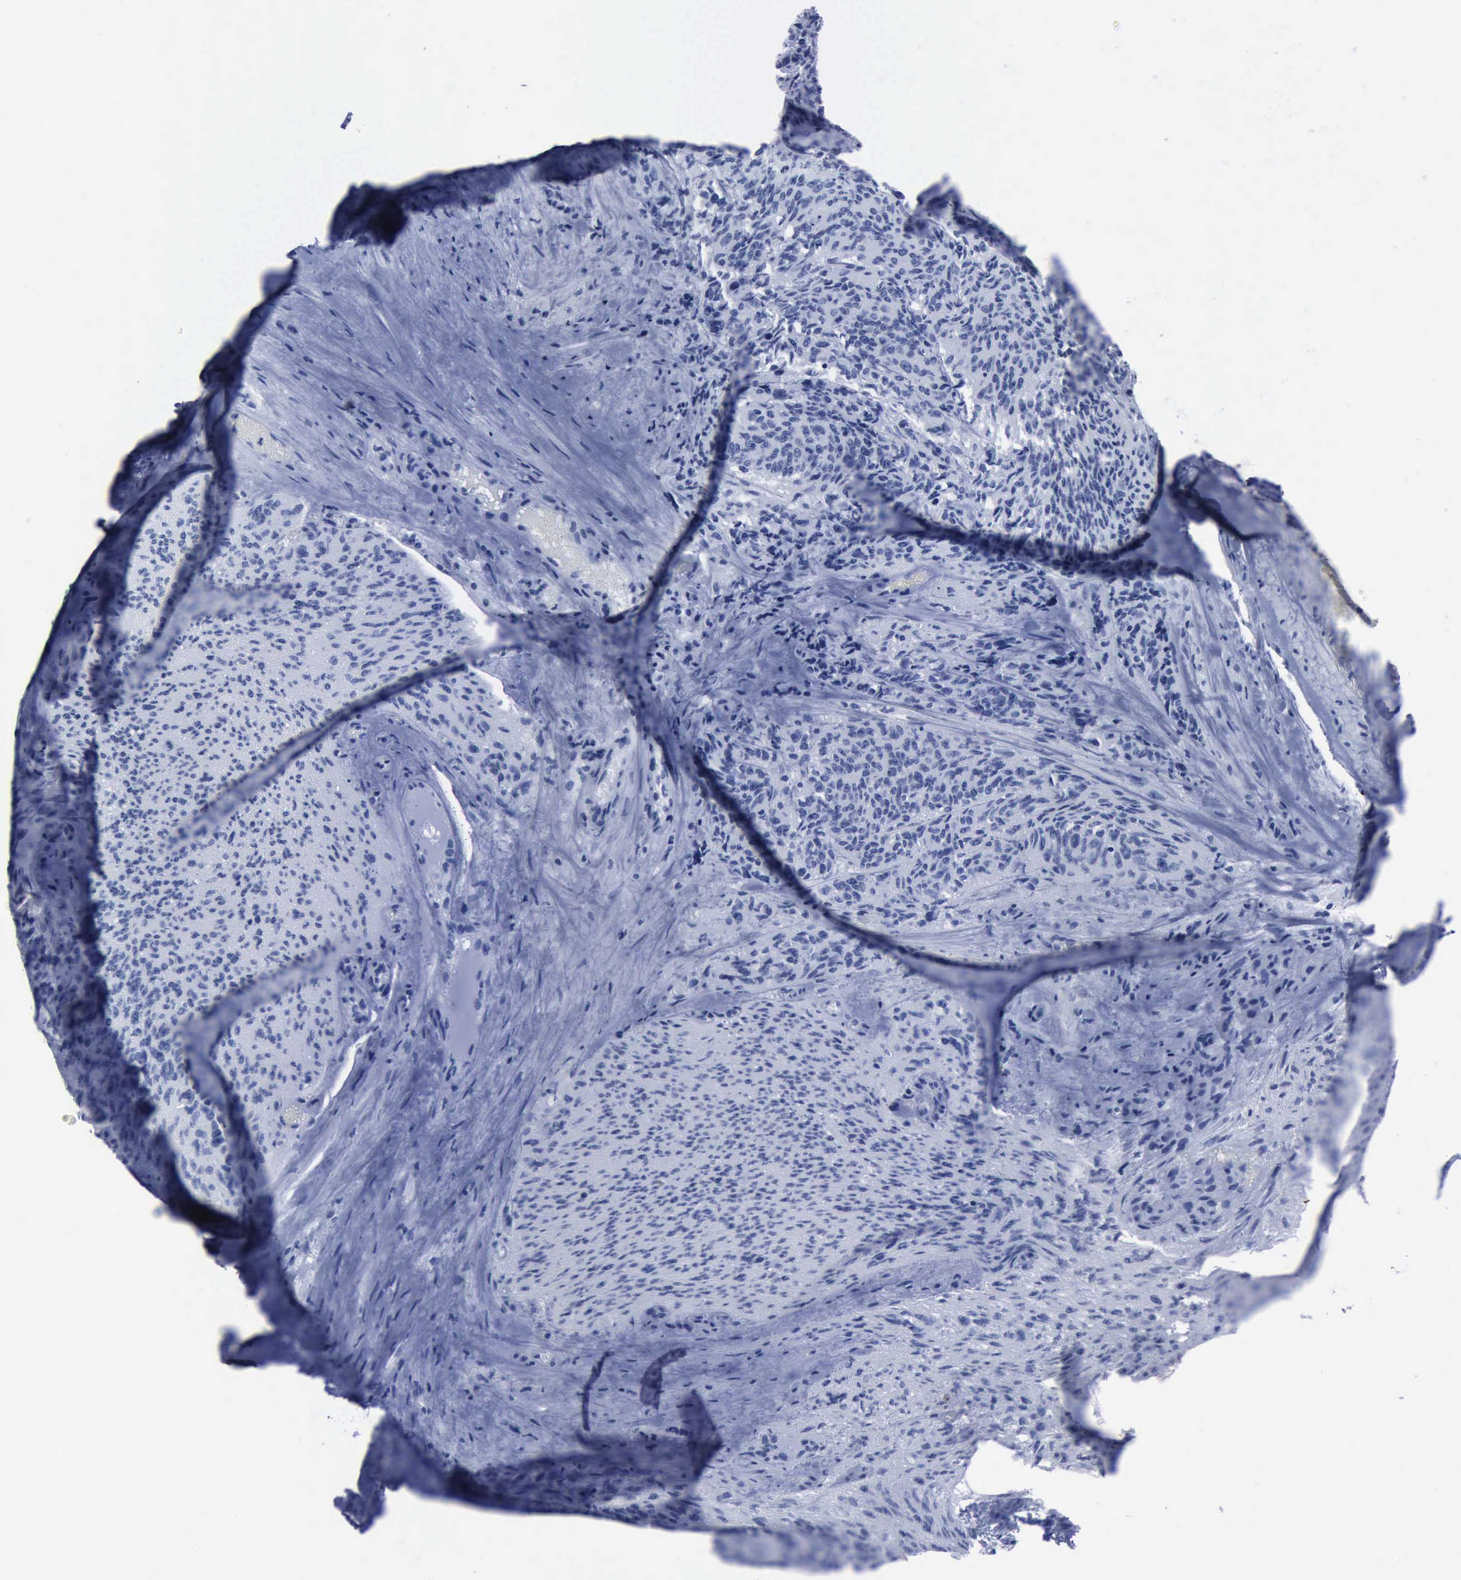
{"staining": {"intensity": "negative", "quantity": "none", "location": "none"}, "tissue": "glioma", "cell_type": "Tumor cells", "image_type": "cancer", "snomed": [{"axis": "morphology", "description": "Glioma, malignant, High grade"}, {"axis": "topography", "description": "Brain"}], "caption": "The photomicrograph reveals no significant expression in tumor cells of glioma.", "gene": "CSTA", "patient": {"sex": "male", "age": 36}}